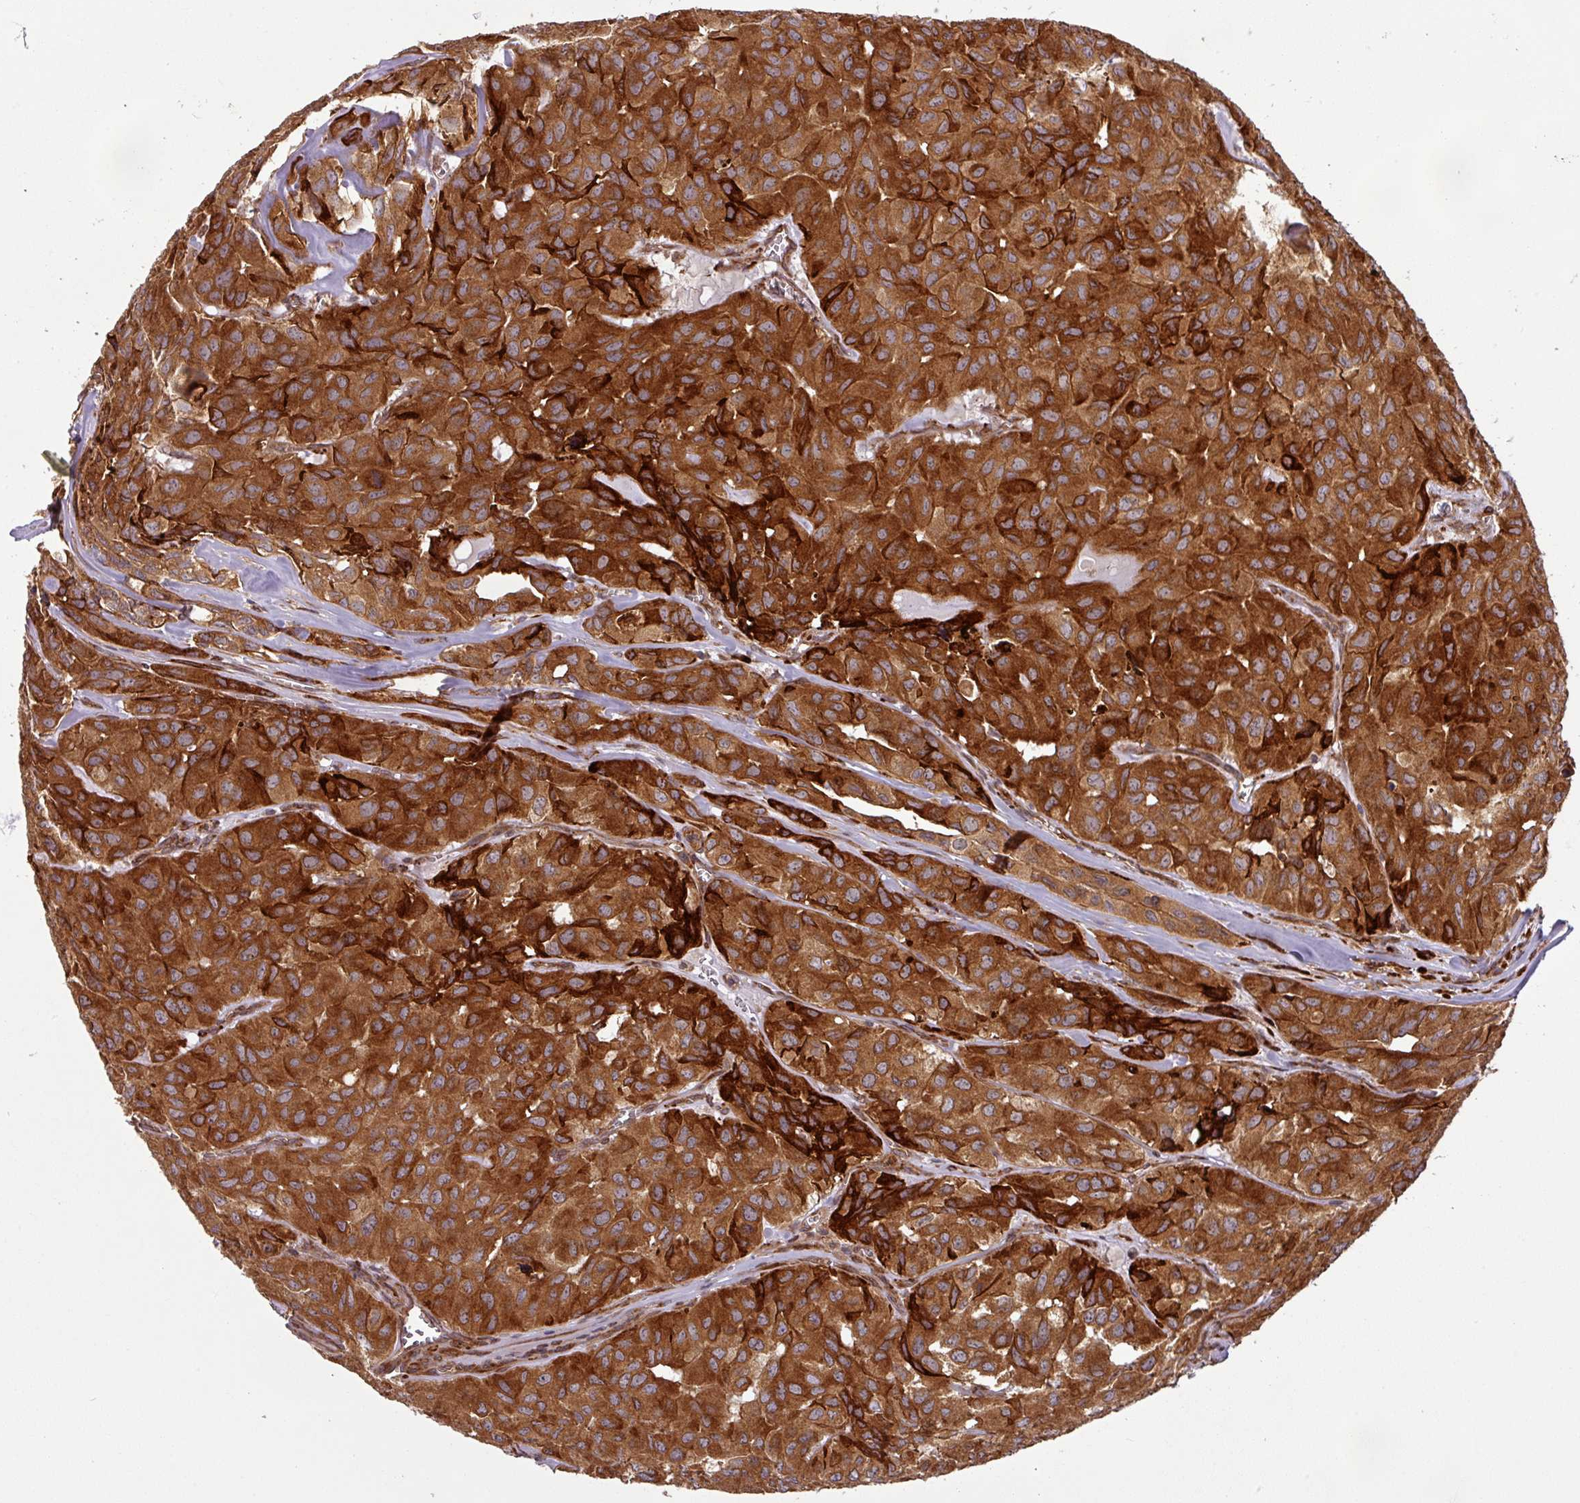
{"staining": {"intensity": "strong", "quantity": ">75%", "location": "cytoplasmic/membranous"}, "tissue": "head and neck cancer", "cell_type": "Tumor cells", "image_type": "cancer", "snomed": [{"axis": "morphology", "description": "Adenocarcinoma, NOS"}, {"axis": "topography", "description": "Salivary gland, NOS"}, {"axis": "topography", "description": "Head-Neck"}], "caption": "Head and neck cancer (adenocarcinoma) was stained to show a protein in brown. There is high levels of strong cytoplasmic/membranous staining in about >75% of tumor cells.", "gene": "ART1", "patient": {"sex": "female", "age": 76}}